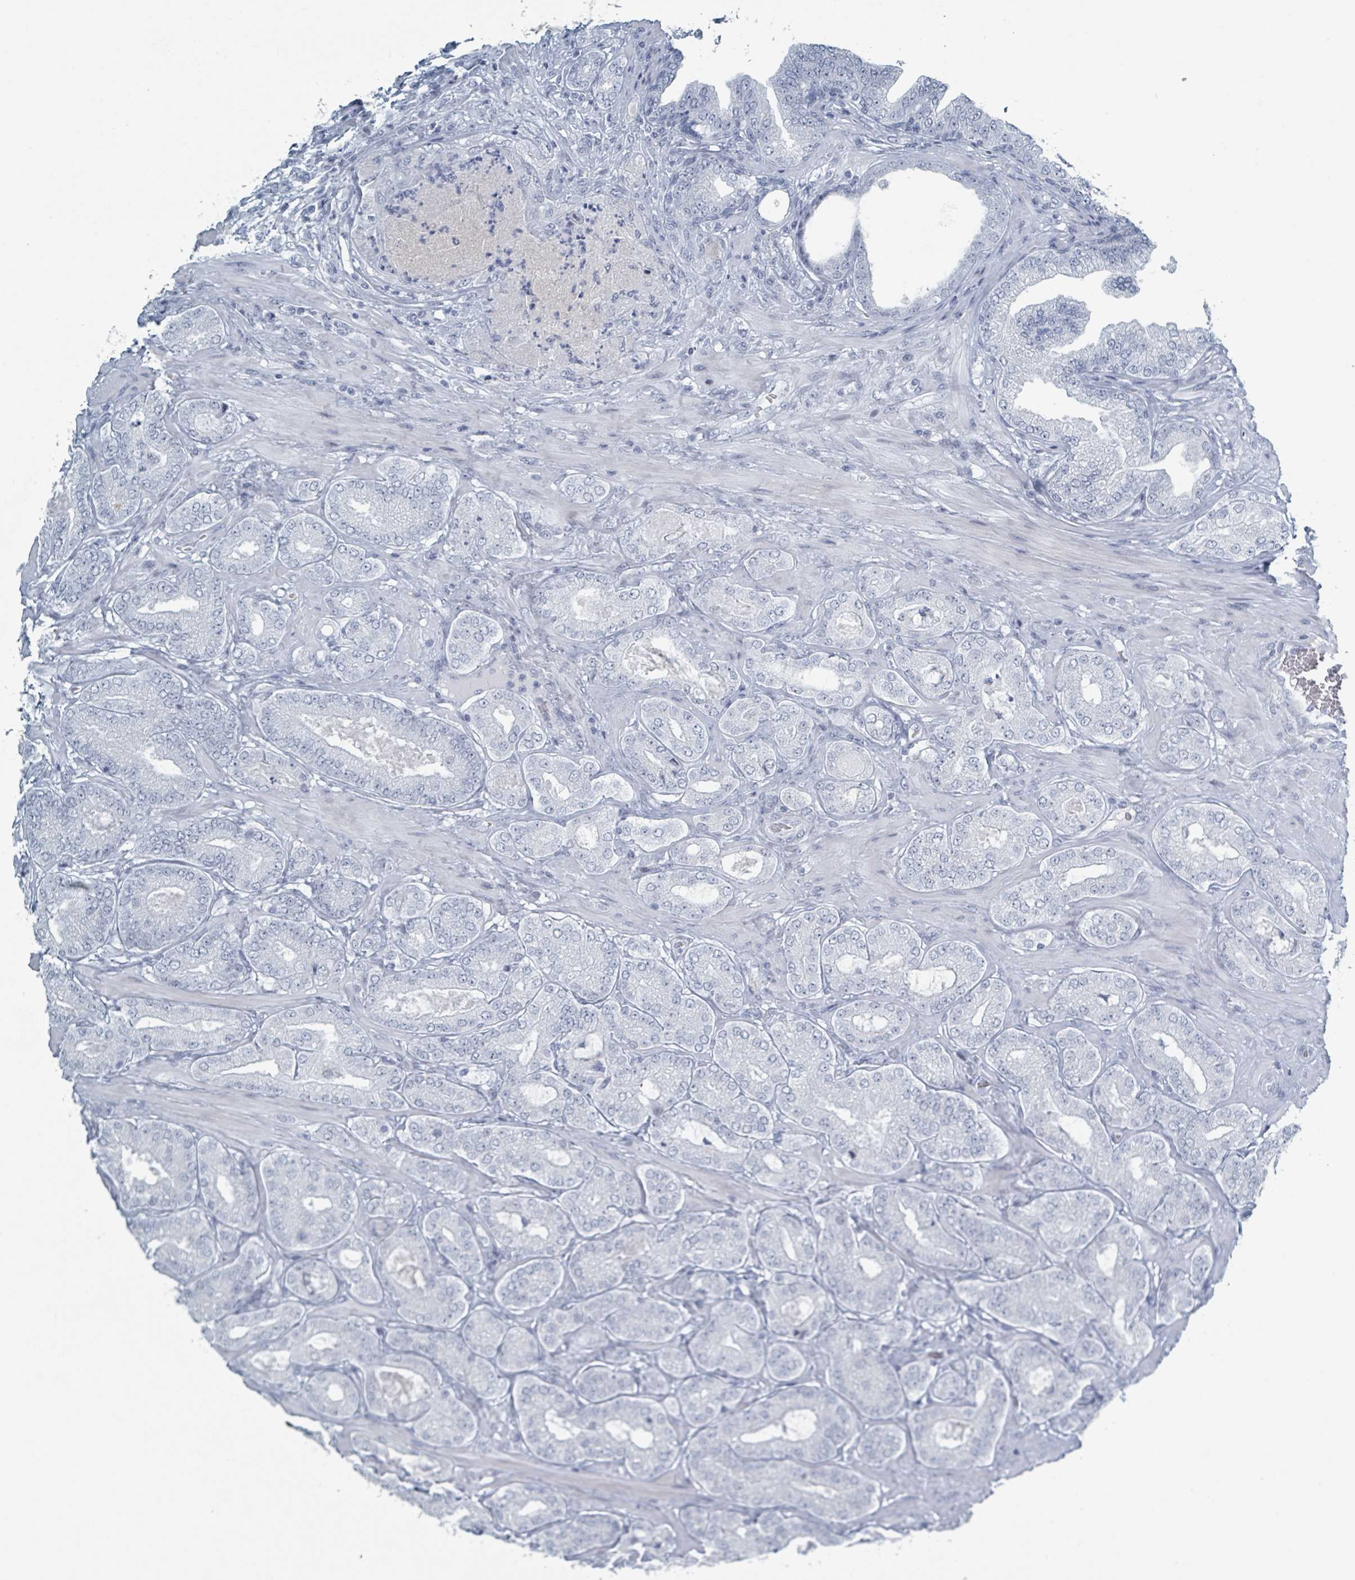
{"staining": {"intensity": "negative", "quantity": "none", "location": "none"}, "tissue": "prostate cancer", "cell_type": "Tumor cells", "image_type": "cancer", "snomed": [{"axis": "morphology", "description": "Adenocarcinoma, Low grade"}, {"axis": "topography", "description": "Prostate"}], "caption": "This histopathology image is of prostate cancer stained with IHC to label a protein in brown with the nuclei are counter-stained blue. There is no staining in tumor cells.", "gene": "GPR15LG", "patient": {"sex": "male", "age": 63}}